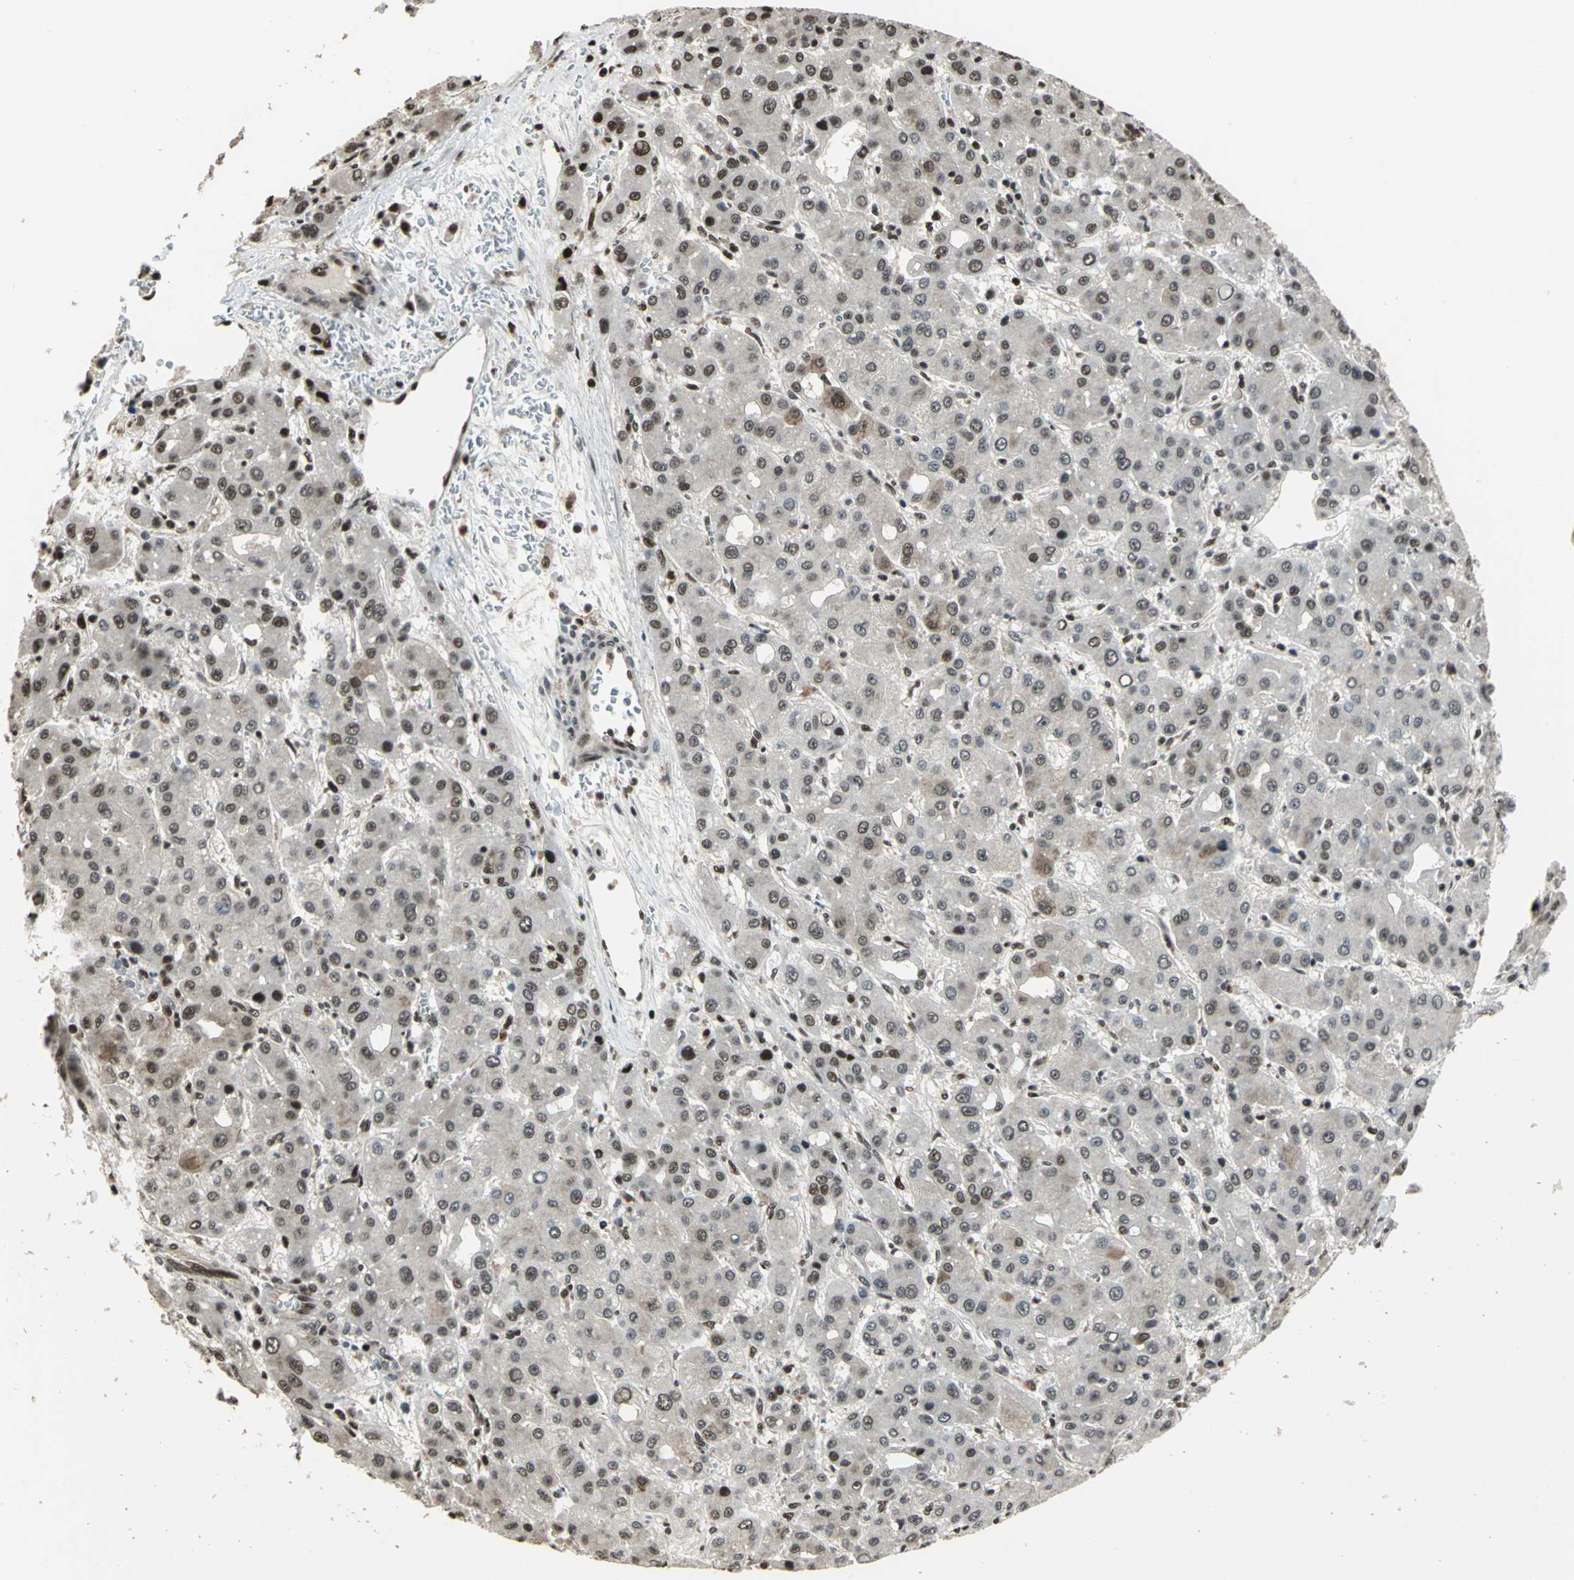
{"staining": {"intensity": "moderate", "quantity": ">75%", "location": "nuclear"}, "tissue": "liver cancer", "cell_type": "Tumor cells", "image_type": "cancer", "snomed": [{"axis": "morphology", "description": "Carcinoma, Hepatocellular, NOS"}, {"axis": "topography", "description": "Liver"}], "caption": "A brown stain highlights moderate nuclear expression of a protein in human liver cancer tumor cells.", "gene": "MIS18BP1", "patient": {"sex": "male", "age": 55}}